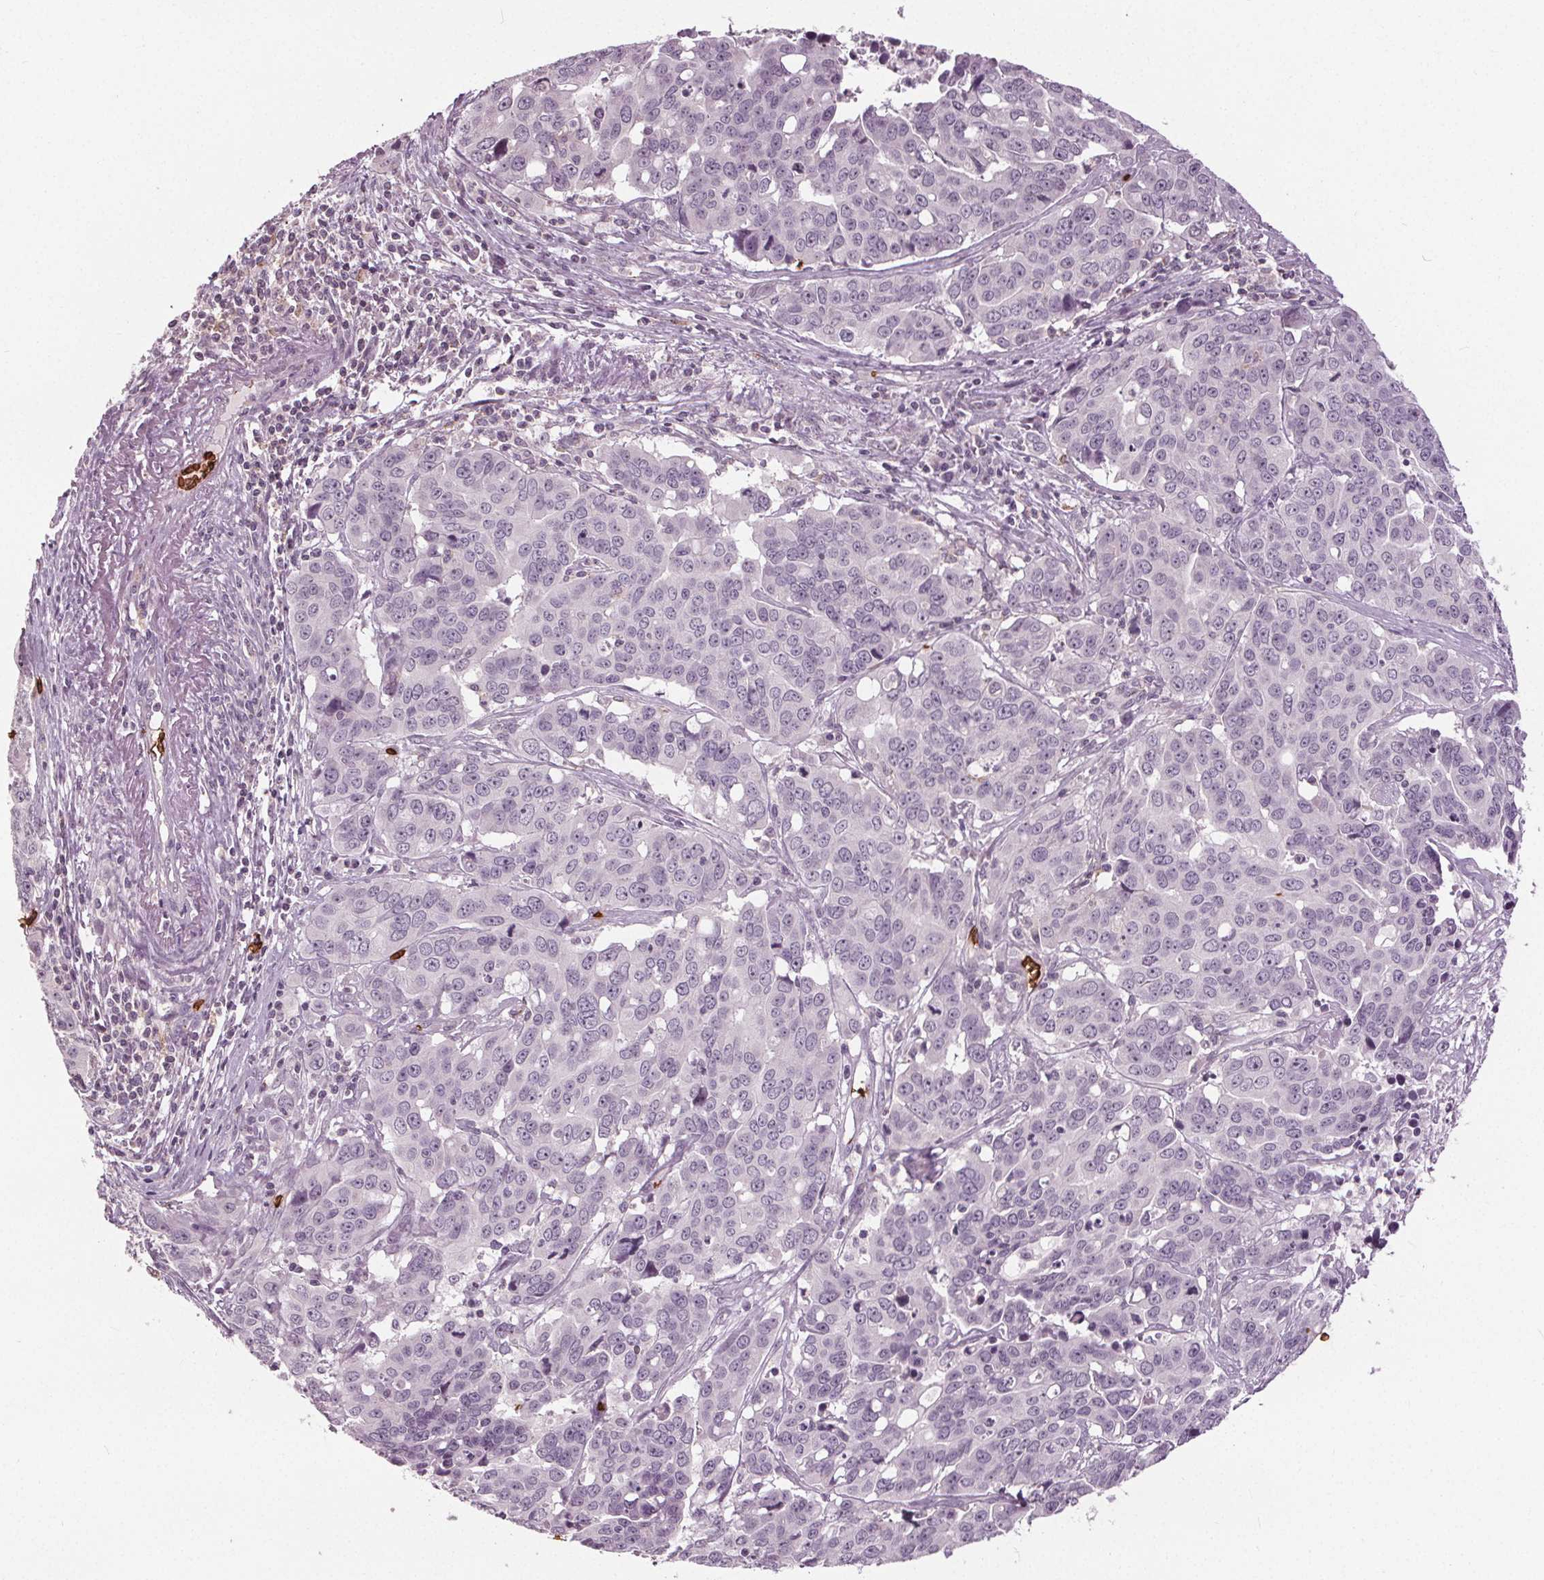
{"staining": {"intensity": "negative", "quantity": "none", "location": "none"}, "tissue": "ovarian cancer", "cell_type": "Tumor cells", "image_type": "cancer", "snomed": [{"axis": "morphology", "description": "Carcinoma, endometroid"}, {"axis": "topography", "description": "Ovary"}], "caption": "Tumor cells show no significant expression in ovarian cancer (endometroid carcinoma).", "gene": "SLC4A1", "patient": {"sex": "female", "age": 78}}